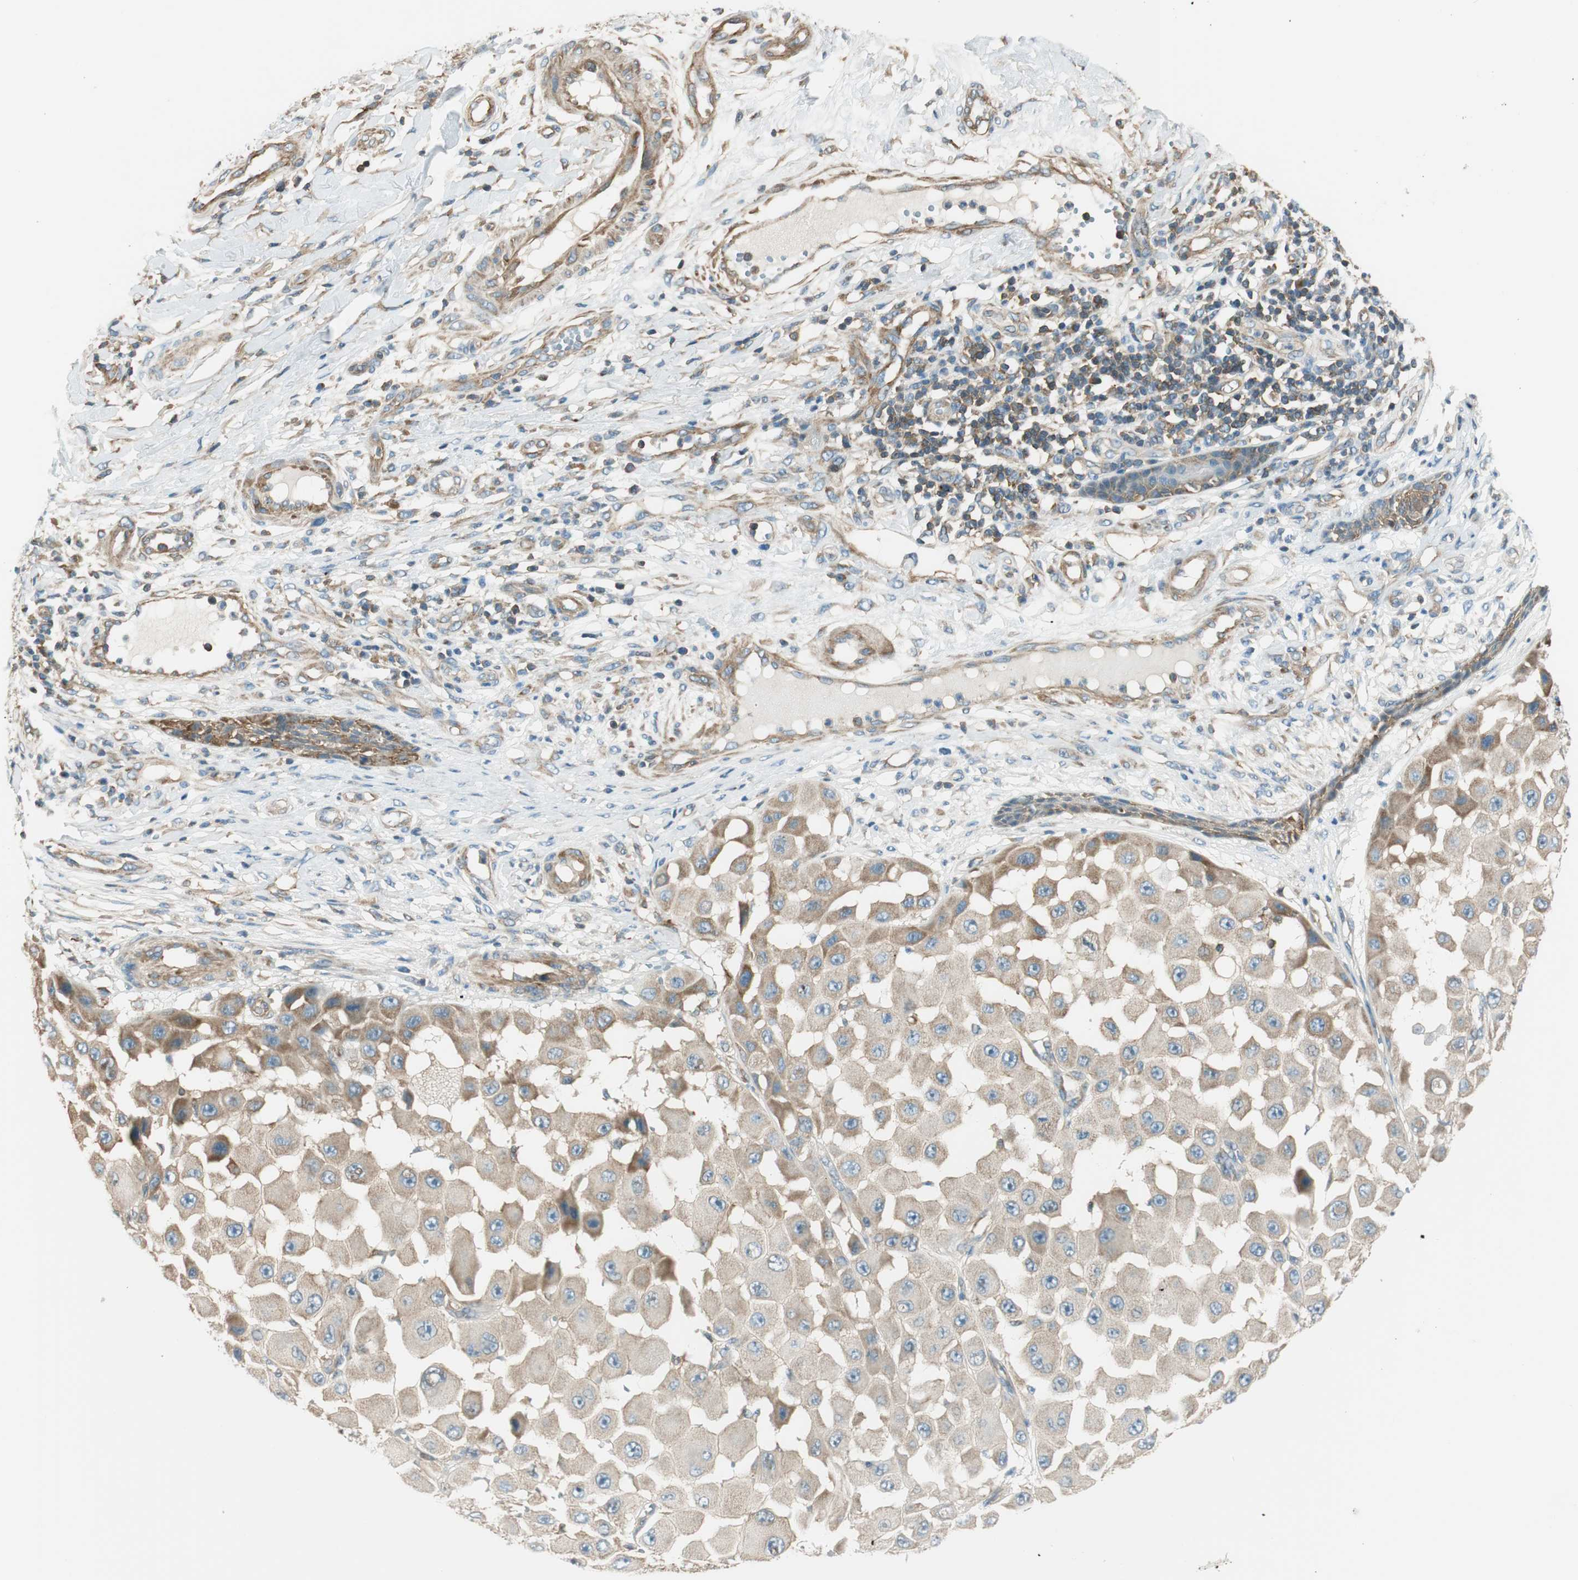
{"staining": {"intensity": "weak", "quantity": "25%-75%", "location": "cytoplasmic/membranous"}, "tissue": "melanoma", "cell_type": "Tumor cells", "image_type": "cancer", "snomed": [{"axis": "morphology", "description": "Malignant melanoma, NOS"}, {"axis": "topography", "description": "Skin"}], "caption": "Malignant melanoma was stained to show a protein in brown. There is low levels of weak cytoplasmic/membranous expression in about 25%-75% of tumor cells.", "gene": "PI4K2B", "patient": {"sex": "female", "age": 81}}